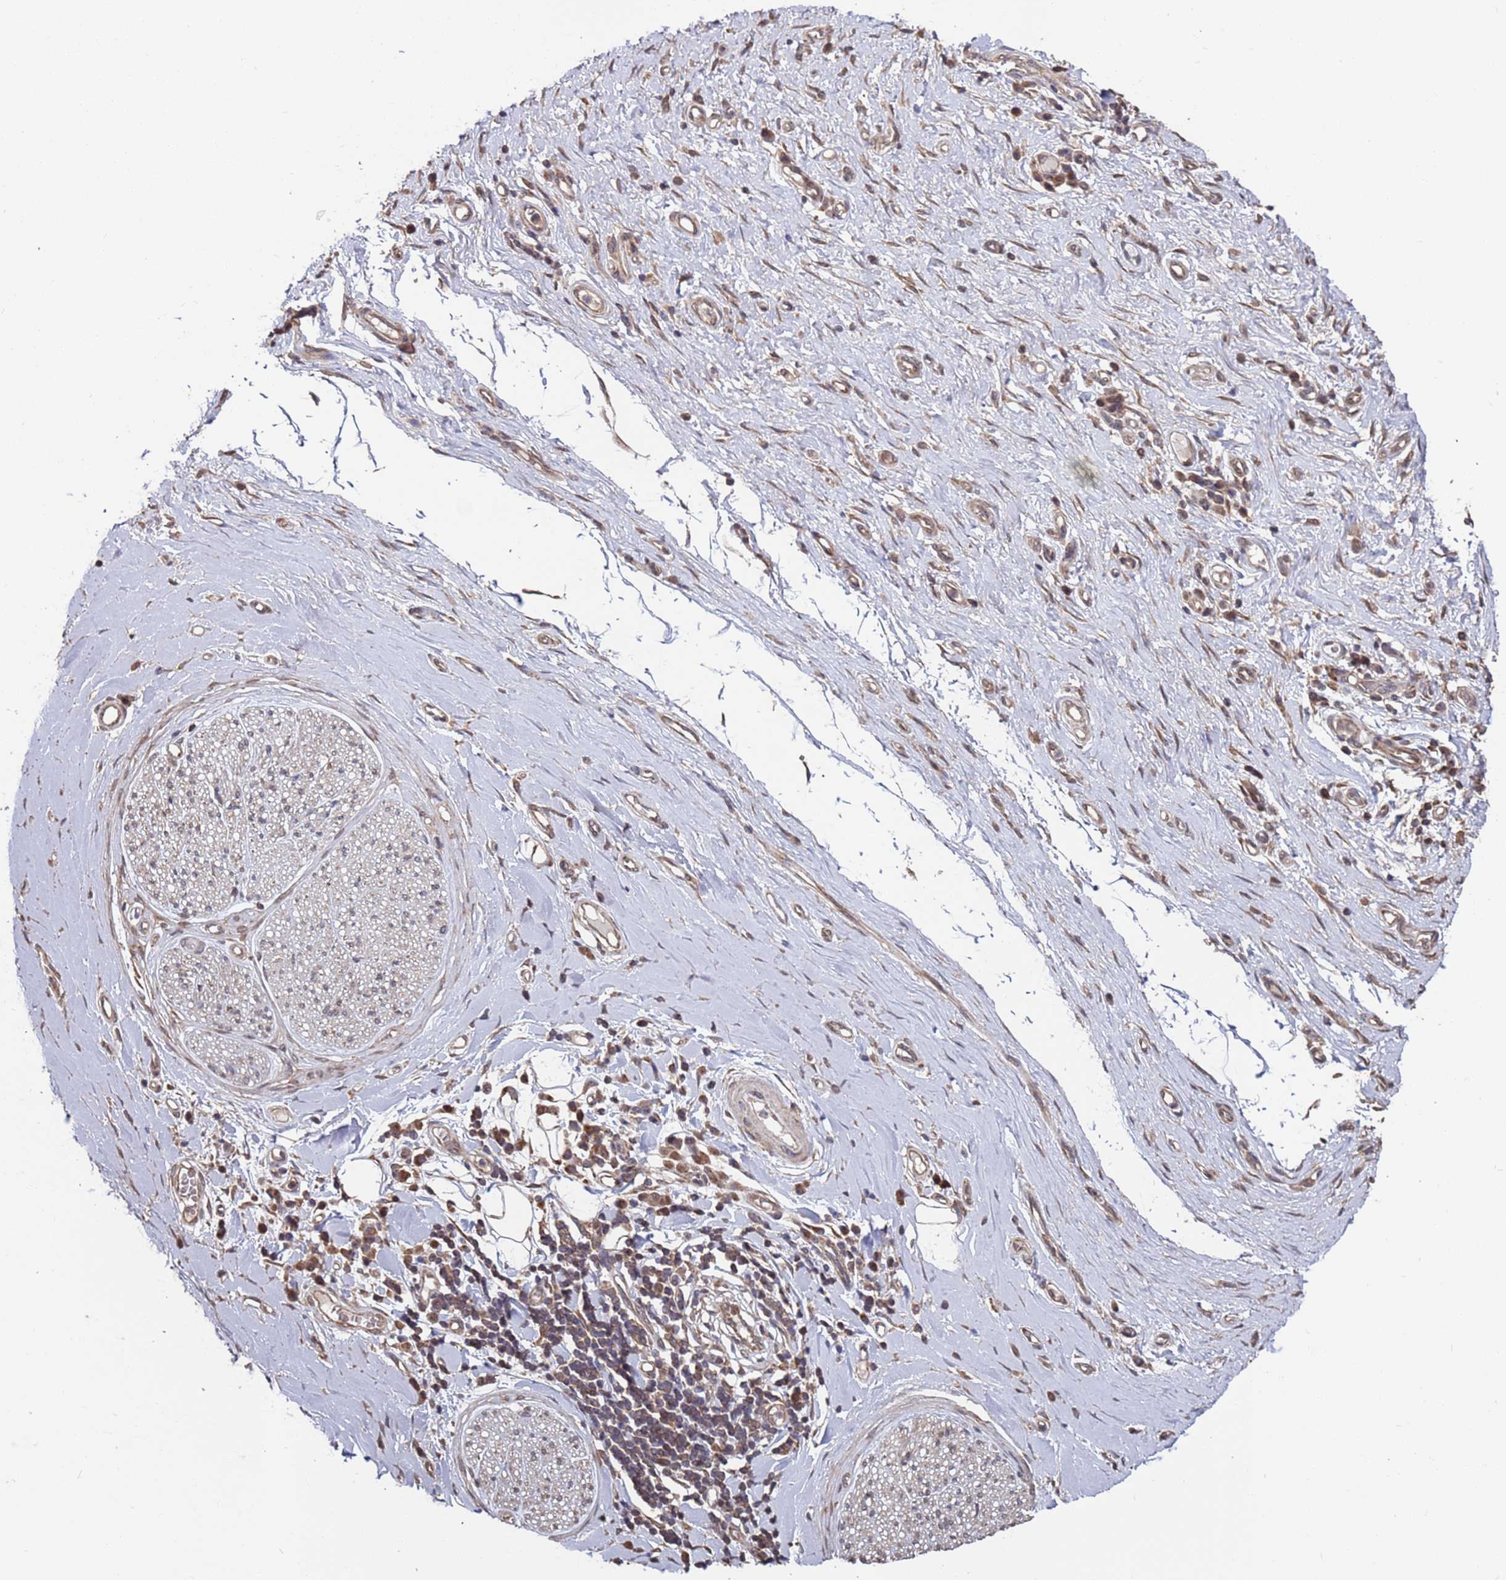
{"staining": {"intensity": "moderate", "quantity": ">75%", "location": "cytoplasmic/membranous"}, "tissue": "adipose tissue", "cell_type": "Adipocytes", "image_type": "normal", "snomed": [{"axis": "morphology", "description": "Normal tissue, NOS"}, {"axis": "morphology", "description": "Adenocarcinoma, NOS"}, {"axis": "topography", "description": "Esophagus"}, {"axis": "topography", "description": "Stomach, upper"}, {"axis": "topography", "description": "Peripheral nerve tissue"}], "caption": "This image exhibits immunohistochemistry (IHC) staining of unremarkable human adipose tissue, with medium moderate cytoplasmic/membranous staining in approximately >75% of adipocytes.", "gene": "PRR7", "patient": {"sex": "male", "age": 62}}